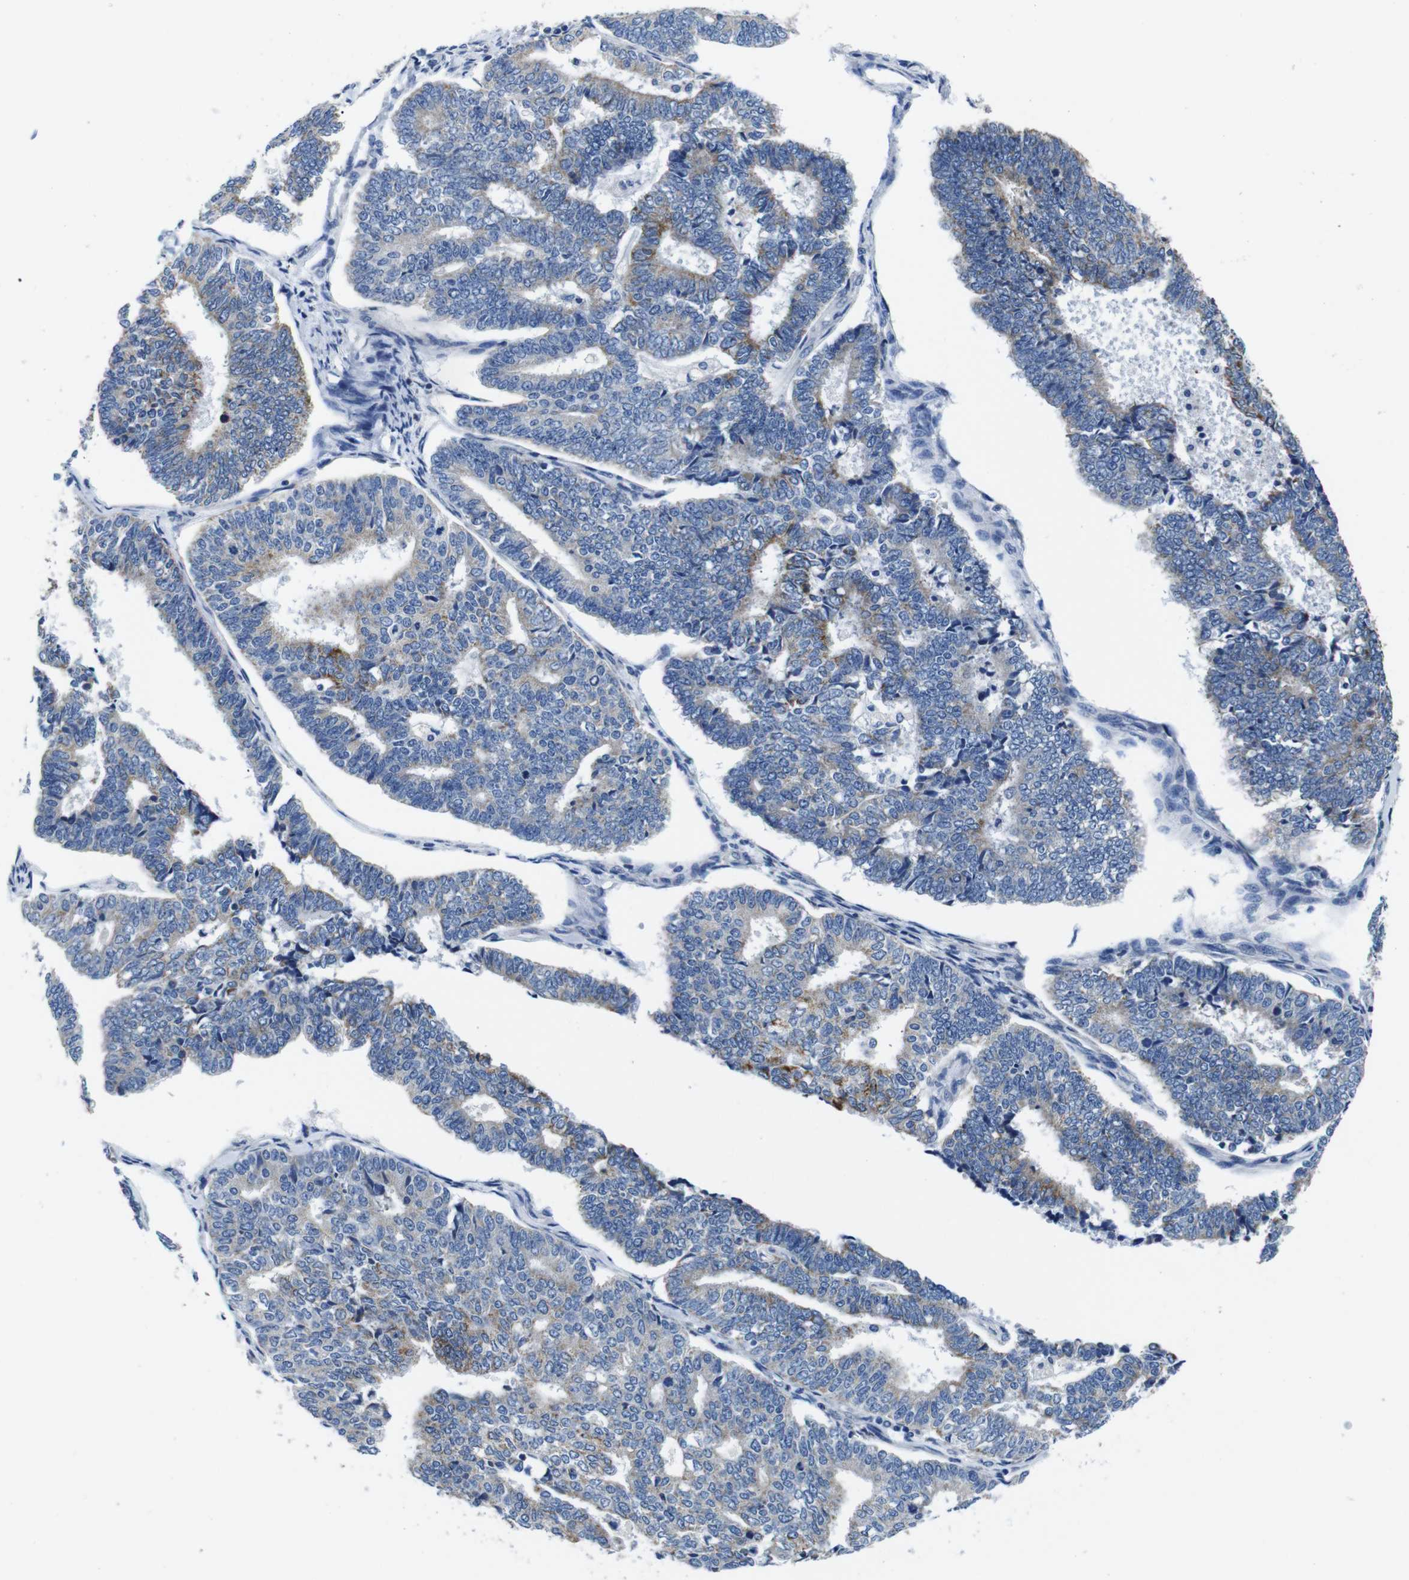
{"staining": {"intensity": "moderate", "quantity": "<25%", "location": "cytoplasmic/membranous"}, "tissue": "endometrial cancer", "cell_type": "Tumor cells", "image_type": "cancer", "snomed": [{"axis": "morphology", "description": "Adenocarcinoma, NOS"}, {"axis": "topography", "description": "Endometrium"}], "caption": "Tumor cells exhibit moderate cytoplasmic/membranous staining in approximately <25% of cells in endometrial cancer. (DAB (3,3'-diaminobenzidine) = brown stain, brightfield microscopy at high magnification).", "gene": "SNX19", "patient": {"sex": "female", "age": 70}}